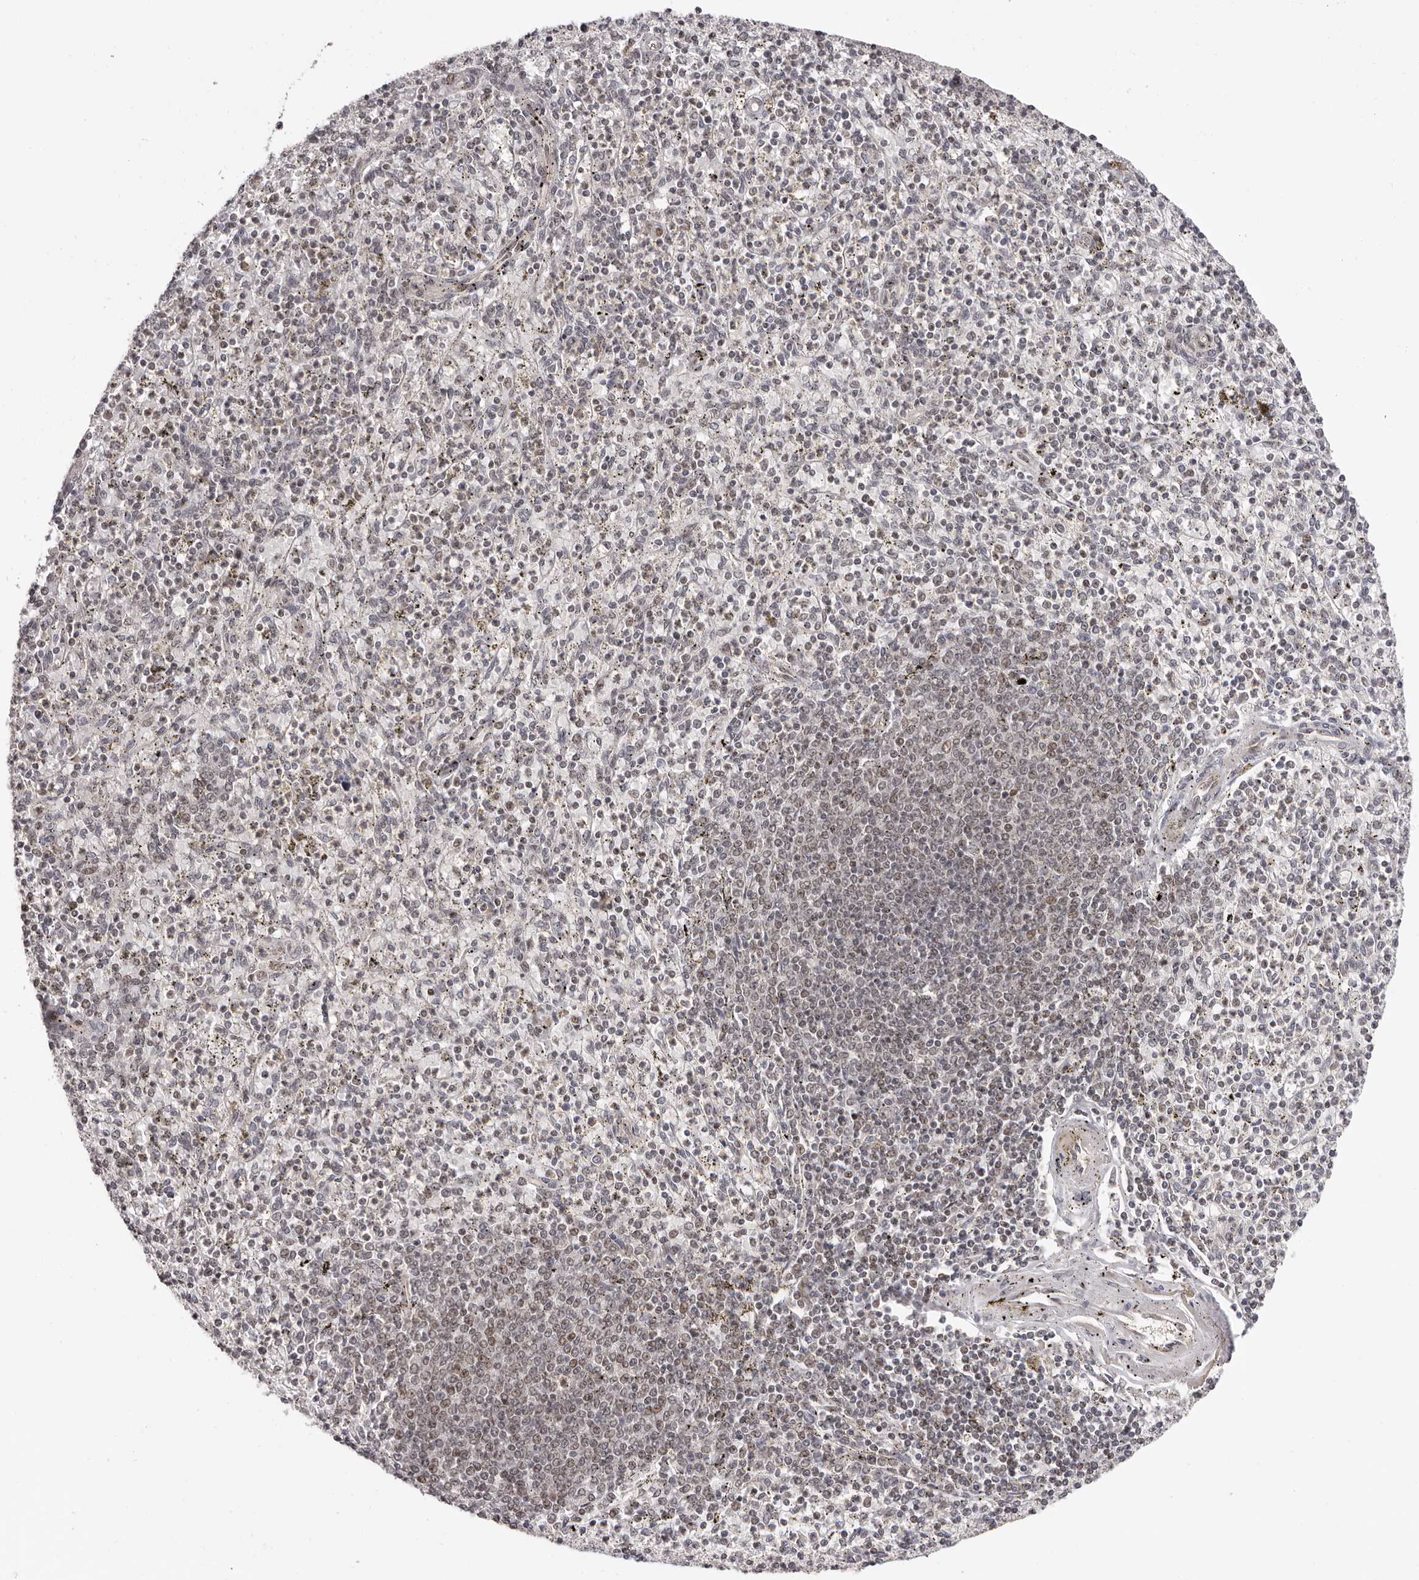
{"staining": {"intensity": "weak", "quantity": "<25%", "location": "nuclear"}, "tissue": "spleen", "cell_type": "Cells in red pulp", "image_type": "normal", "snomed": [{"axis": "morphology", "description": "Normal tissue, NOS"}, {"axis": "topography", "description": "Spleen"}], "caption": "Immunohistochemistry (IHC) of benign spleen displays no expression in cells in red pulp.", "gene": "TBX5", "patient": {"sex": "male", "age": 72}}